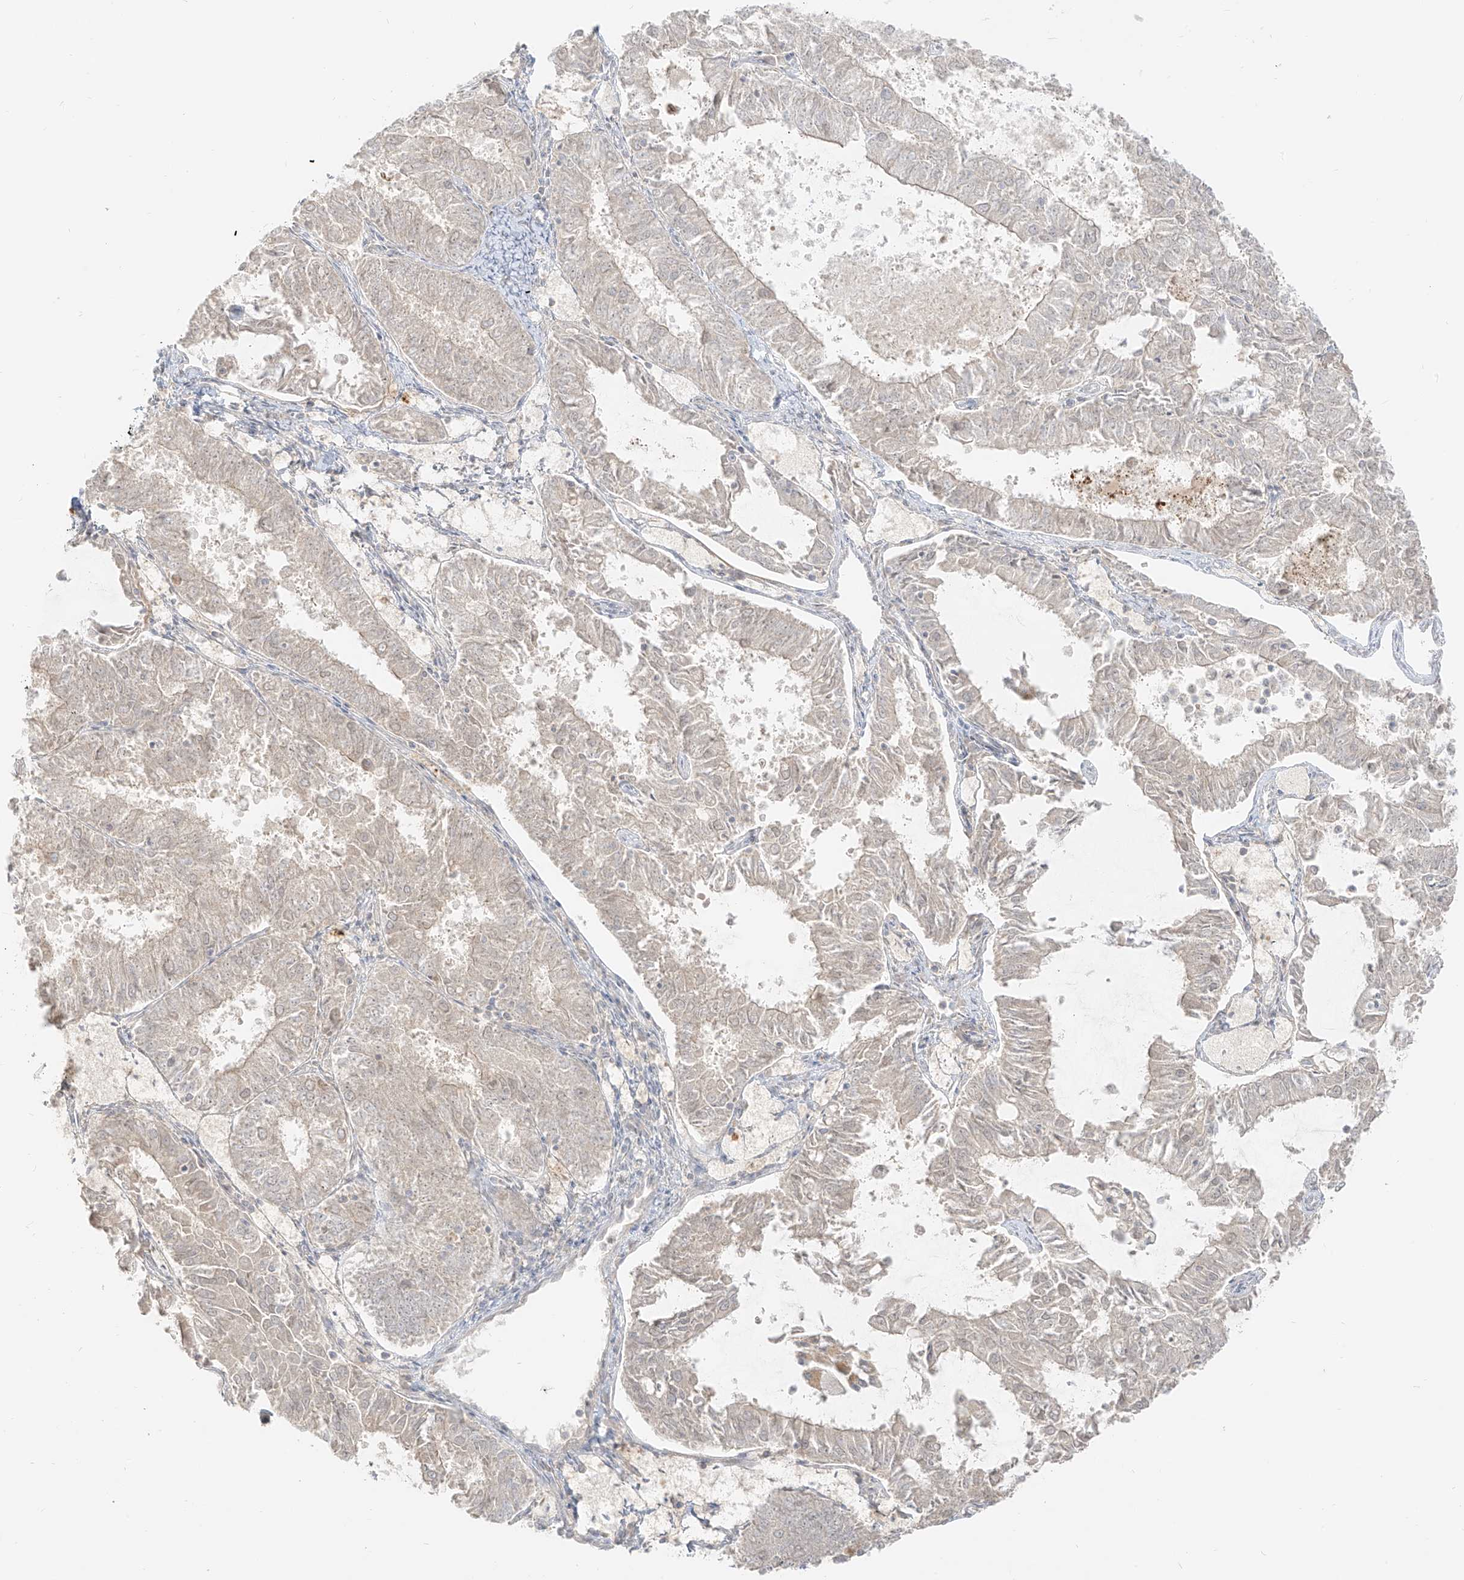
{"staining": {"intensity": "weak", "quantity": "<25%", "location": "cytoplasmic/membranous"}, "tissue": "endometrial cancer", "cell_type": "Tumor cells", "image_type": "cancer", "snomed": [{"axis": "morphology", "description": "Adenocarcinoma, NOS"}, {"axis": "topography", "description": "Endometrium"}], "caption": "The photomicrograph reveals no staining of tumor cells in endometrial adenocarcinoma. (Brightfield microscopy of DAB (3,3'-diaminobenzidine) immunohistochemistry at high magnification).", "gene": "LIPT1", "patient": {"sex": "female", "age": 57}}